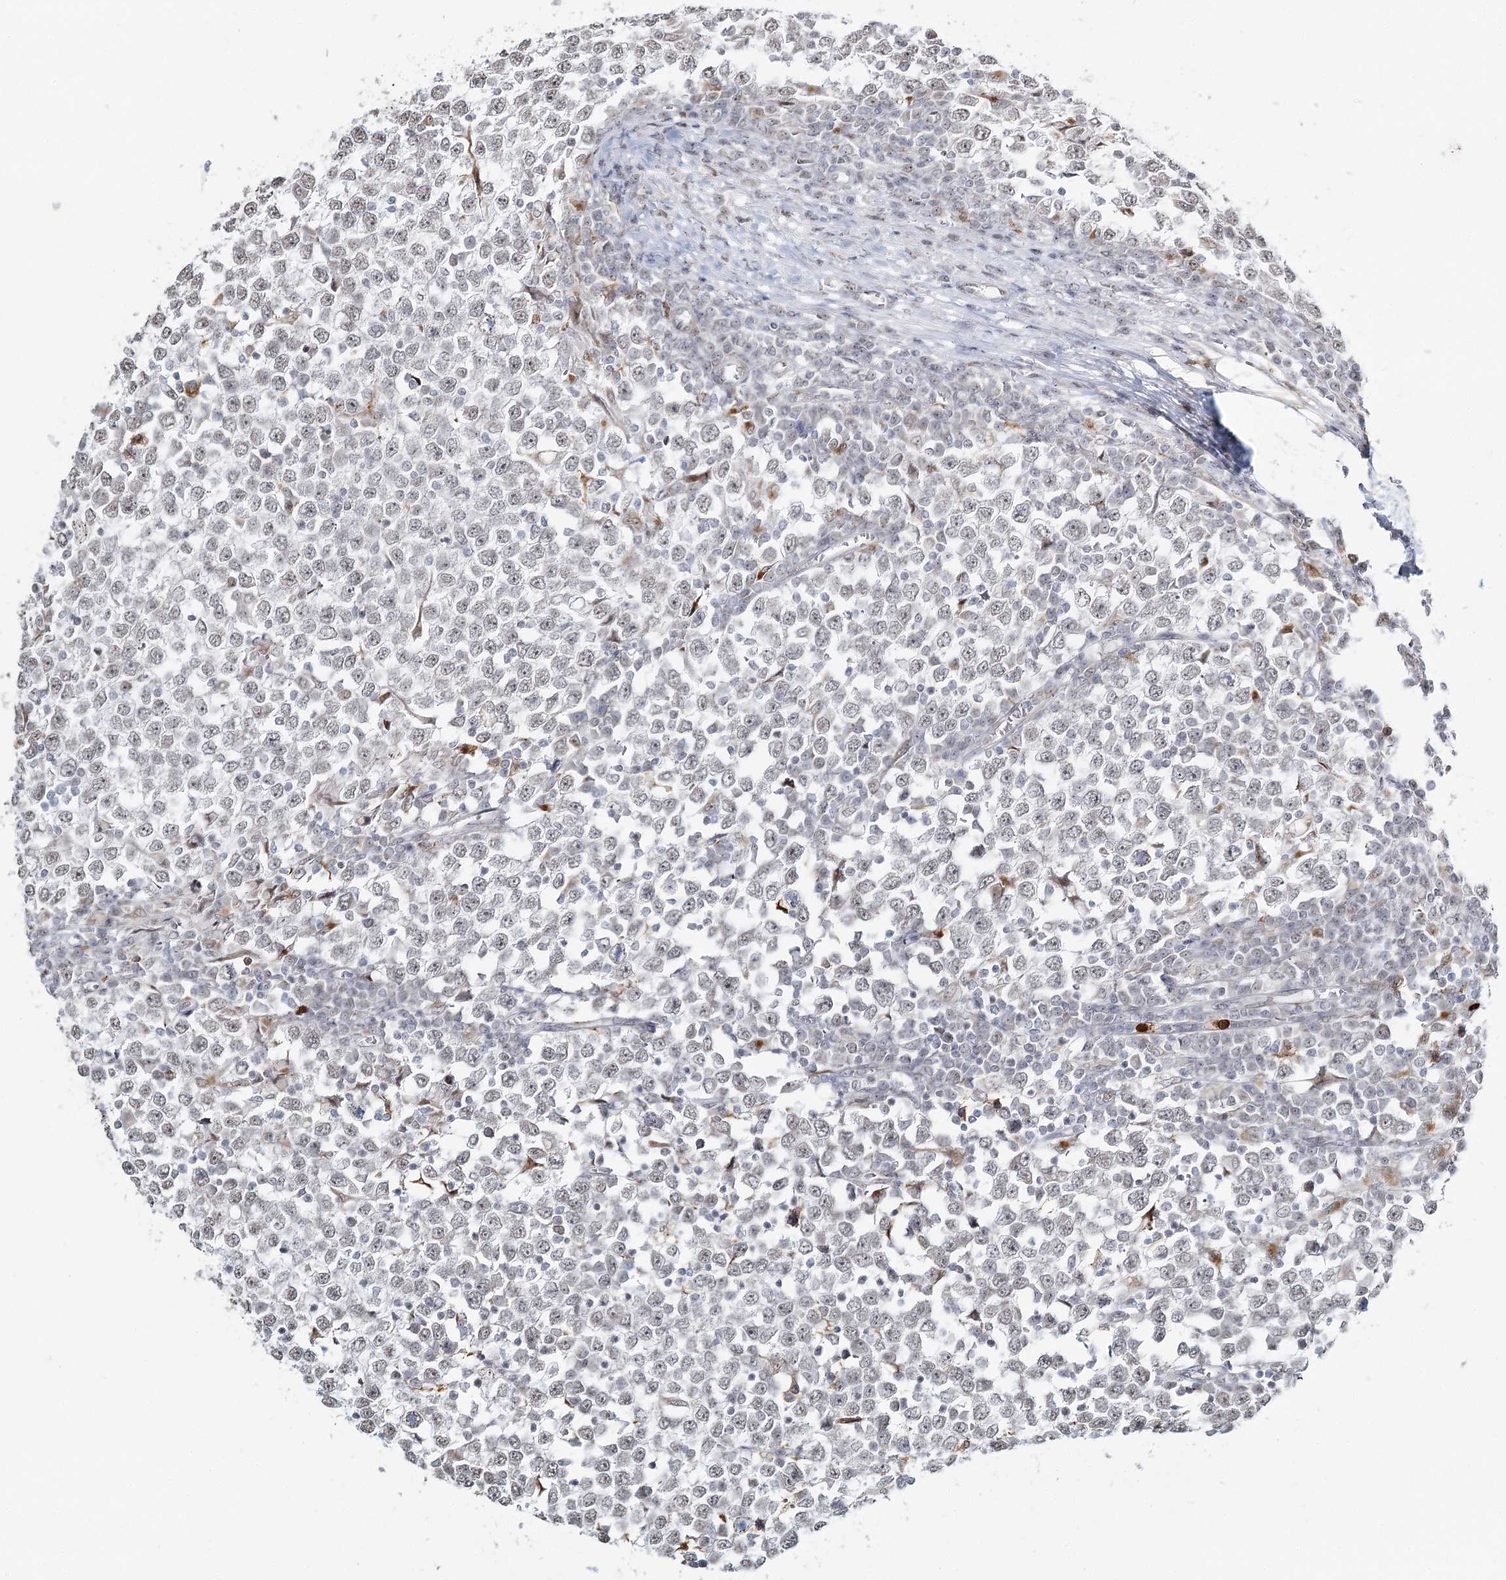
{"staining": {"intensity": "weak", "quantity": "<25%", "location": "nuclear"}, "tissue": "testis cancer", "cell_type": "Tumor cells", "image_type": "cancer", "snomed": [{"axis": "morphology", "description": "Seminoma, NOS"}, {"axis": "topography", "description": "Testis"}], "caption": "Immunohistochemical staining of testis cancer reveals no significant expression in tumor cells. (DAB immunohistochemistry (IHC) visualized using brightfield microscopy, high magnification).", "gene": "ATAD1", "patient": {"sex": "male", "age": 65}}